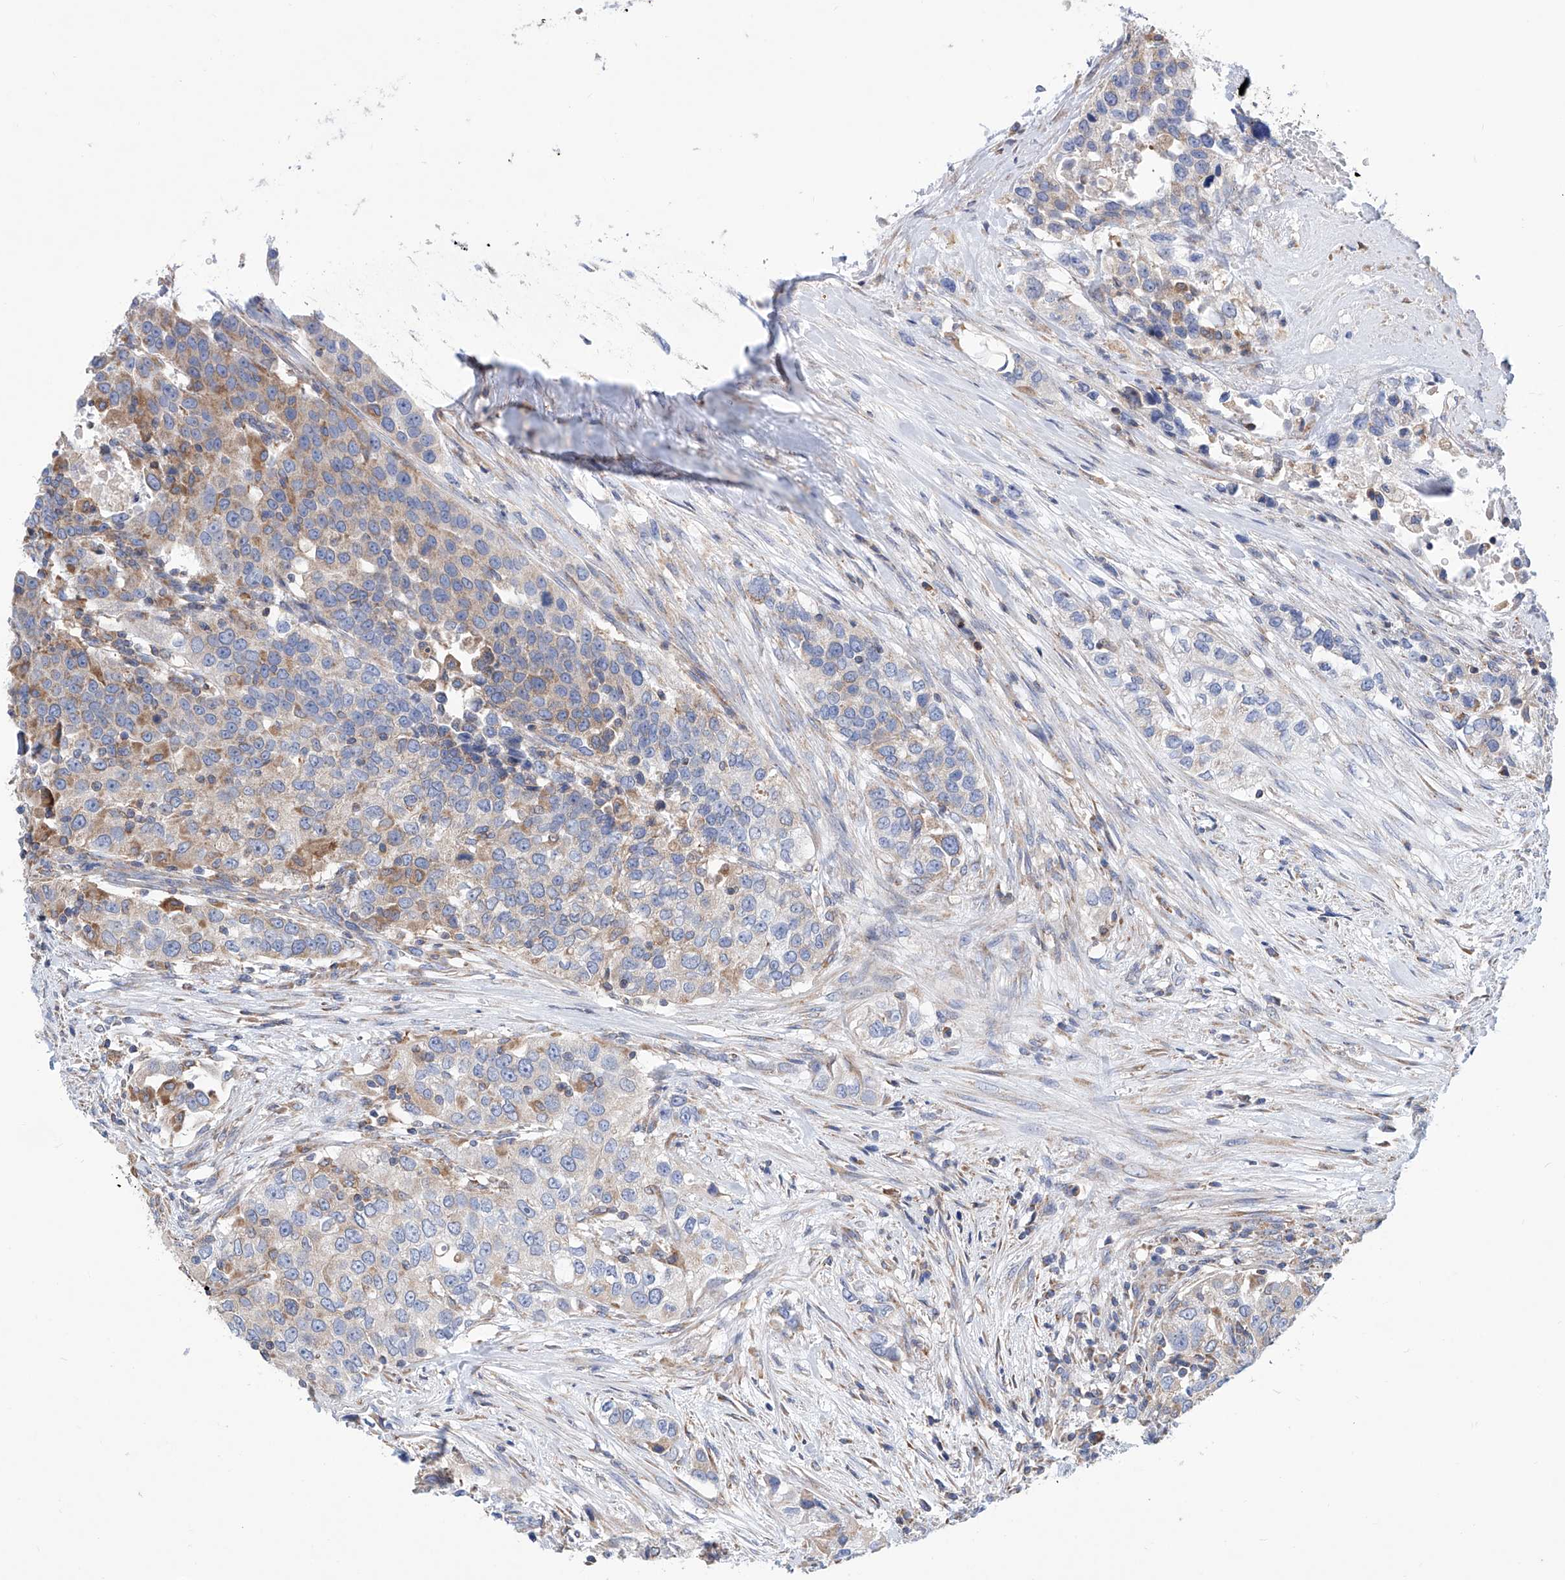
{"staining": {"intensity": "weak", "quantity": "<25%", "location": "cytoplasmic/membranous"}, "tissue": "urothelial cancer", "cell_type": "Tumor cells", "image_type": "cancer", "snomed": [{"axis": "morphology", "description": "Urothelial carcinoma, High grade"}, {"axis": "topography", "description": "Urinary bladder"}], "caption": "Tumor cells are negative for brown protein staining in urothelial cancer. The staining was performed using DAB (3,3'-diaminobenzidine) to visualize the protein expression in brown, while the nuclei were stained in blue with hematoxylin (Magnification: 20x).", "gene": "MAD2L1", "patient": {"sex": "female", "age": 80}}